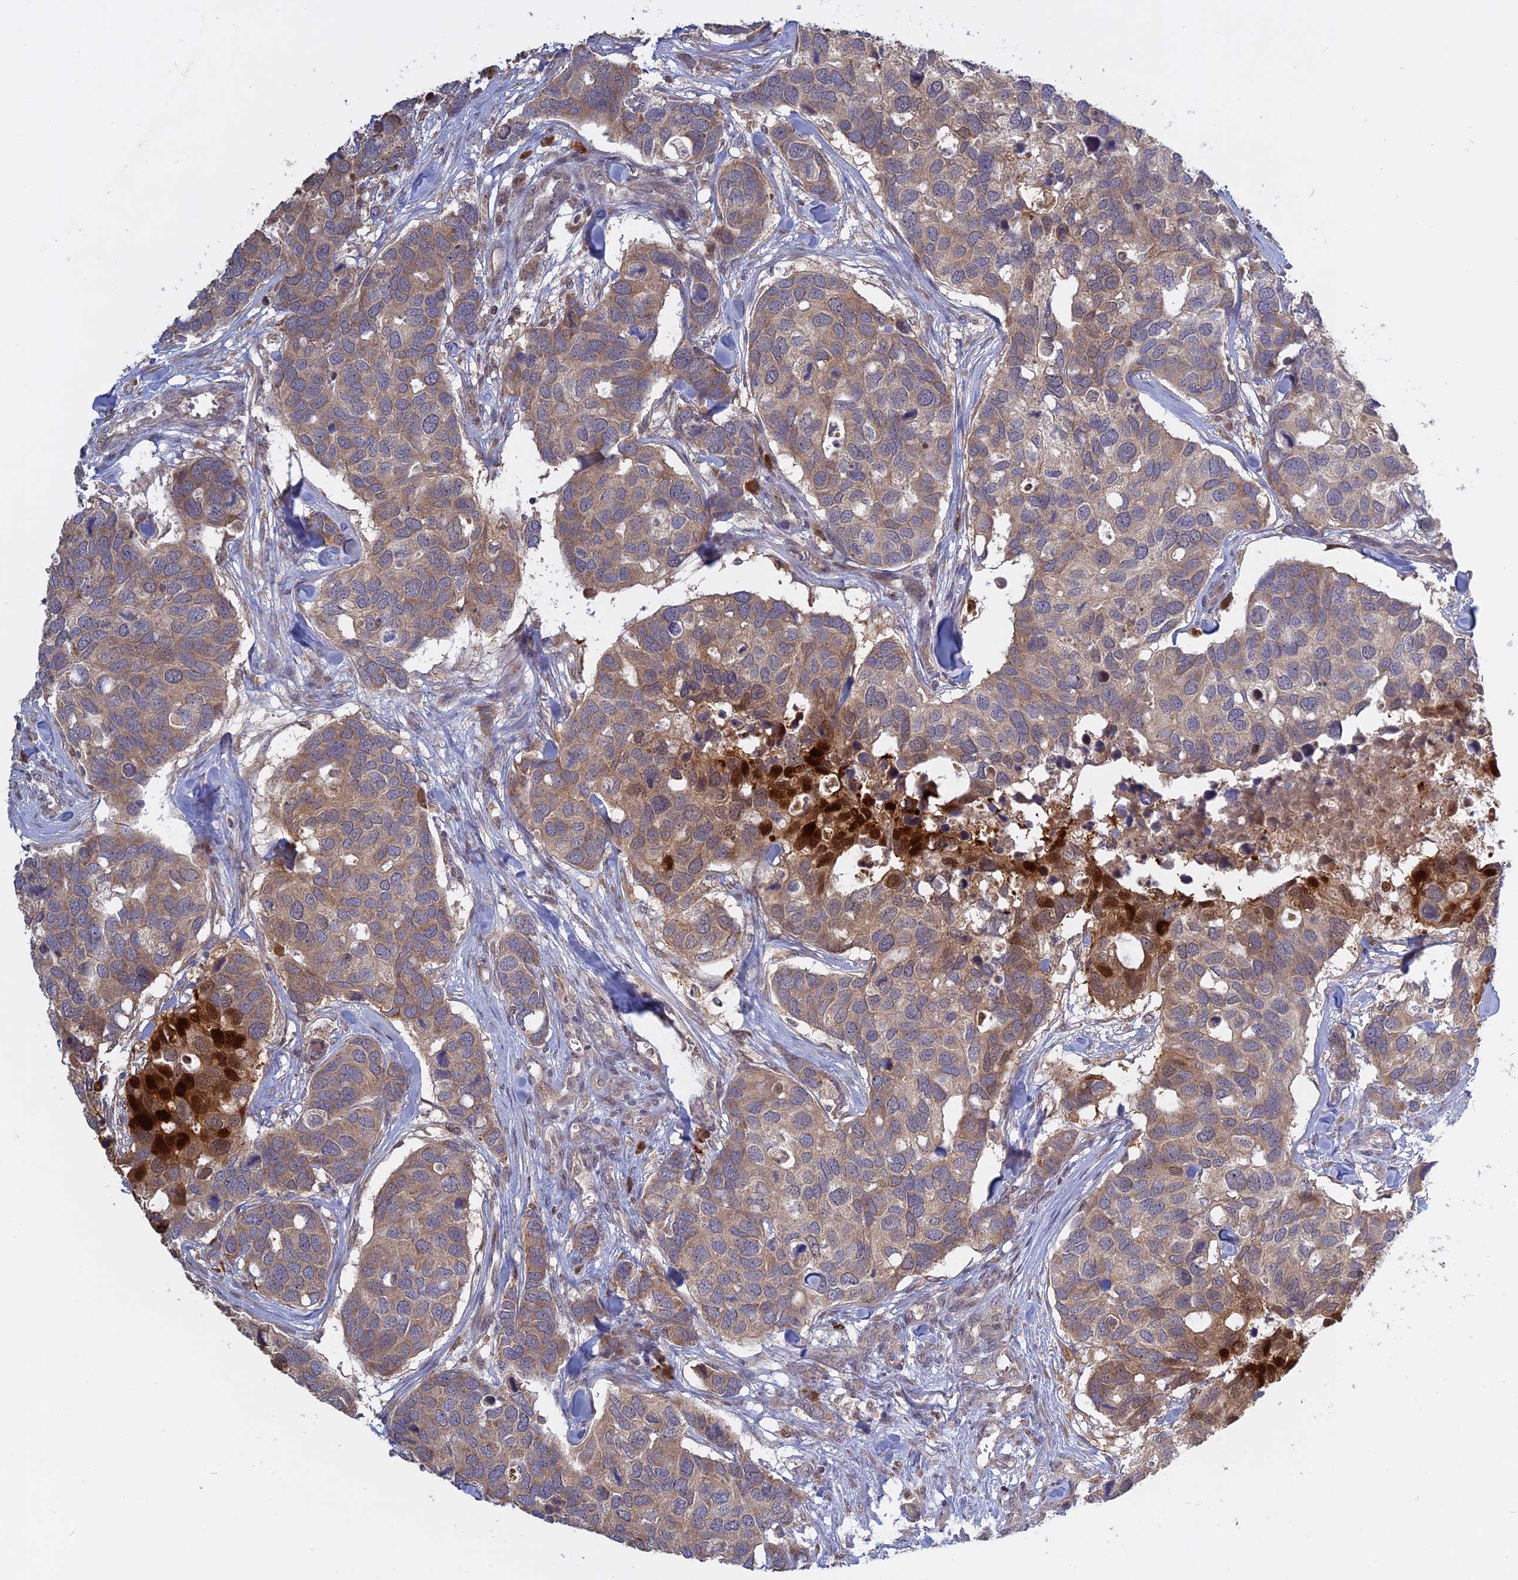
{"staining": {"intensity": "moderate", "quantity": ">75%", "location": "cytoplasmic/membranous"}, "tissue": "breast cancer", "cell_type": "Tumor cells", "image_type": "cancer", "snomed": [{"axis": "morphology", "description": "Duct carcinoma"}, {"axis": "topography", "description": "Breast"}], "caption": "Invasive ductal carcinoma (breast) stained with a protein marker displays moderate staining in tumor cells.", "gene": "TMEM208", "patient": {"sex": "female", "age": 83}}